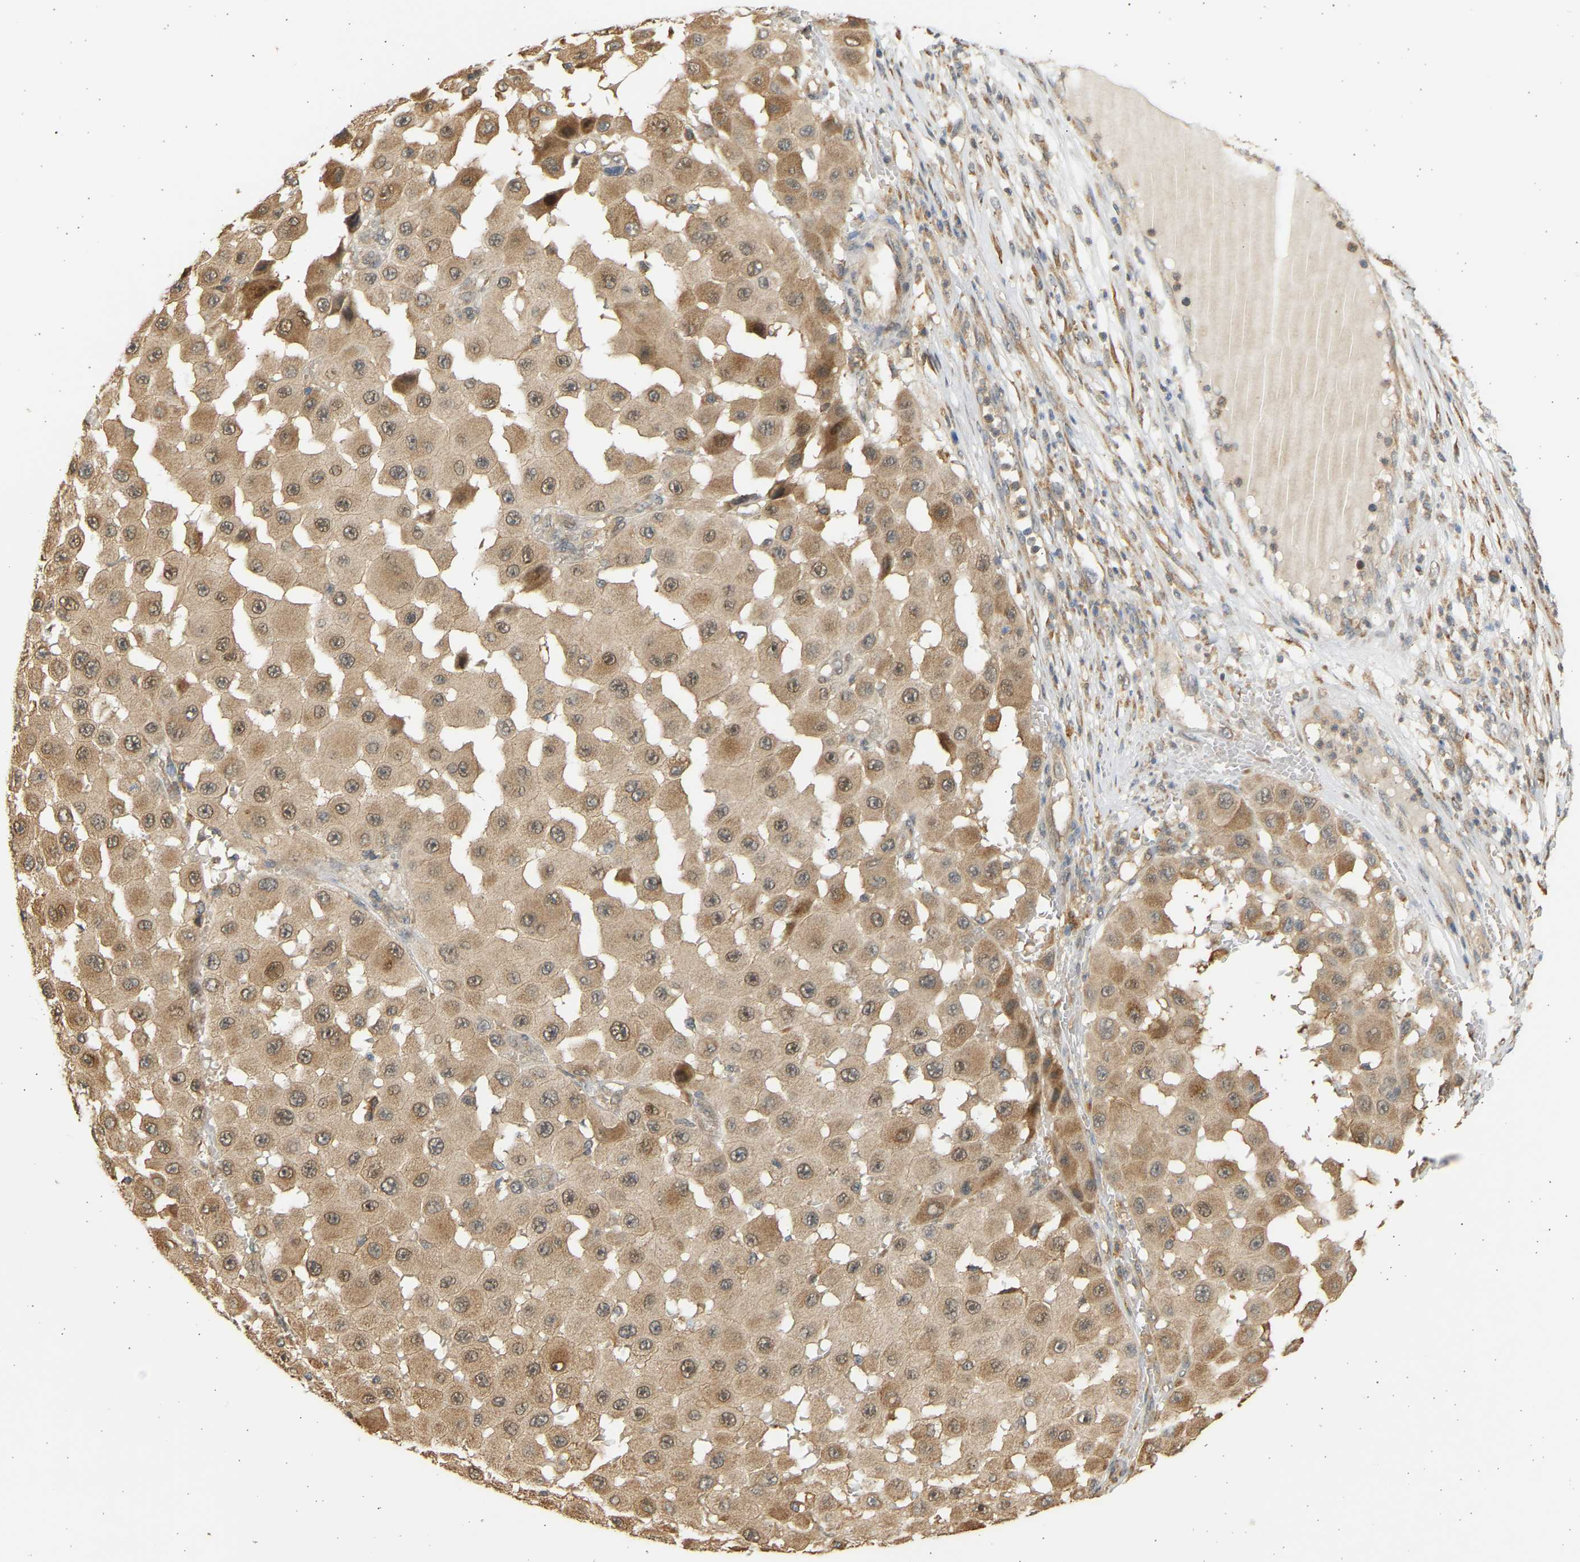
{"staining": {"intensity": "moderate", "quantity": ">75%", "location": "cytoplasmic/membranous,nuclear"}, "tissue": "melanoma", "cell_type": "Tumor cells", "image_type": "cancer", "snomed": [{"axis": "morphology", "description": "Malignant melanoma, NOS"}, {"axis": "topography", "description": "Skin"}], "caption": "Melanoma was stained to show a protein in brown. There is medium levels of moderate cytoplasmic/membranous and nuclear staining in approximately >75% of tumor cells.", "gene": "B4GALT6", "patient": {"sex": "female", "age": 81}}